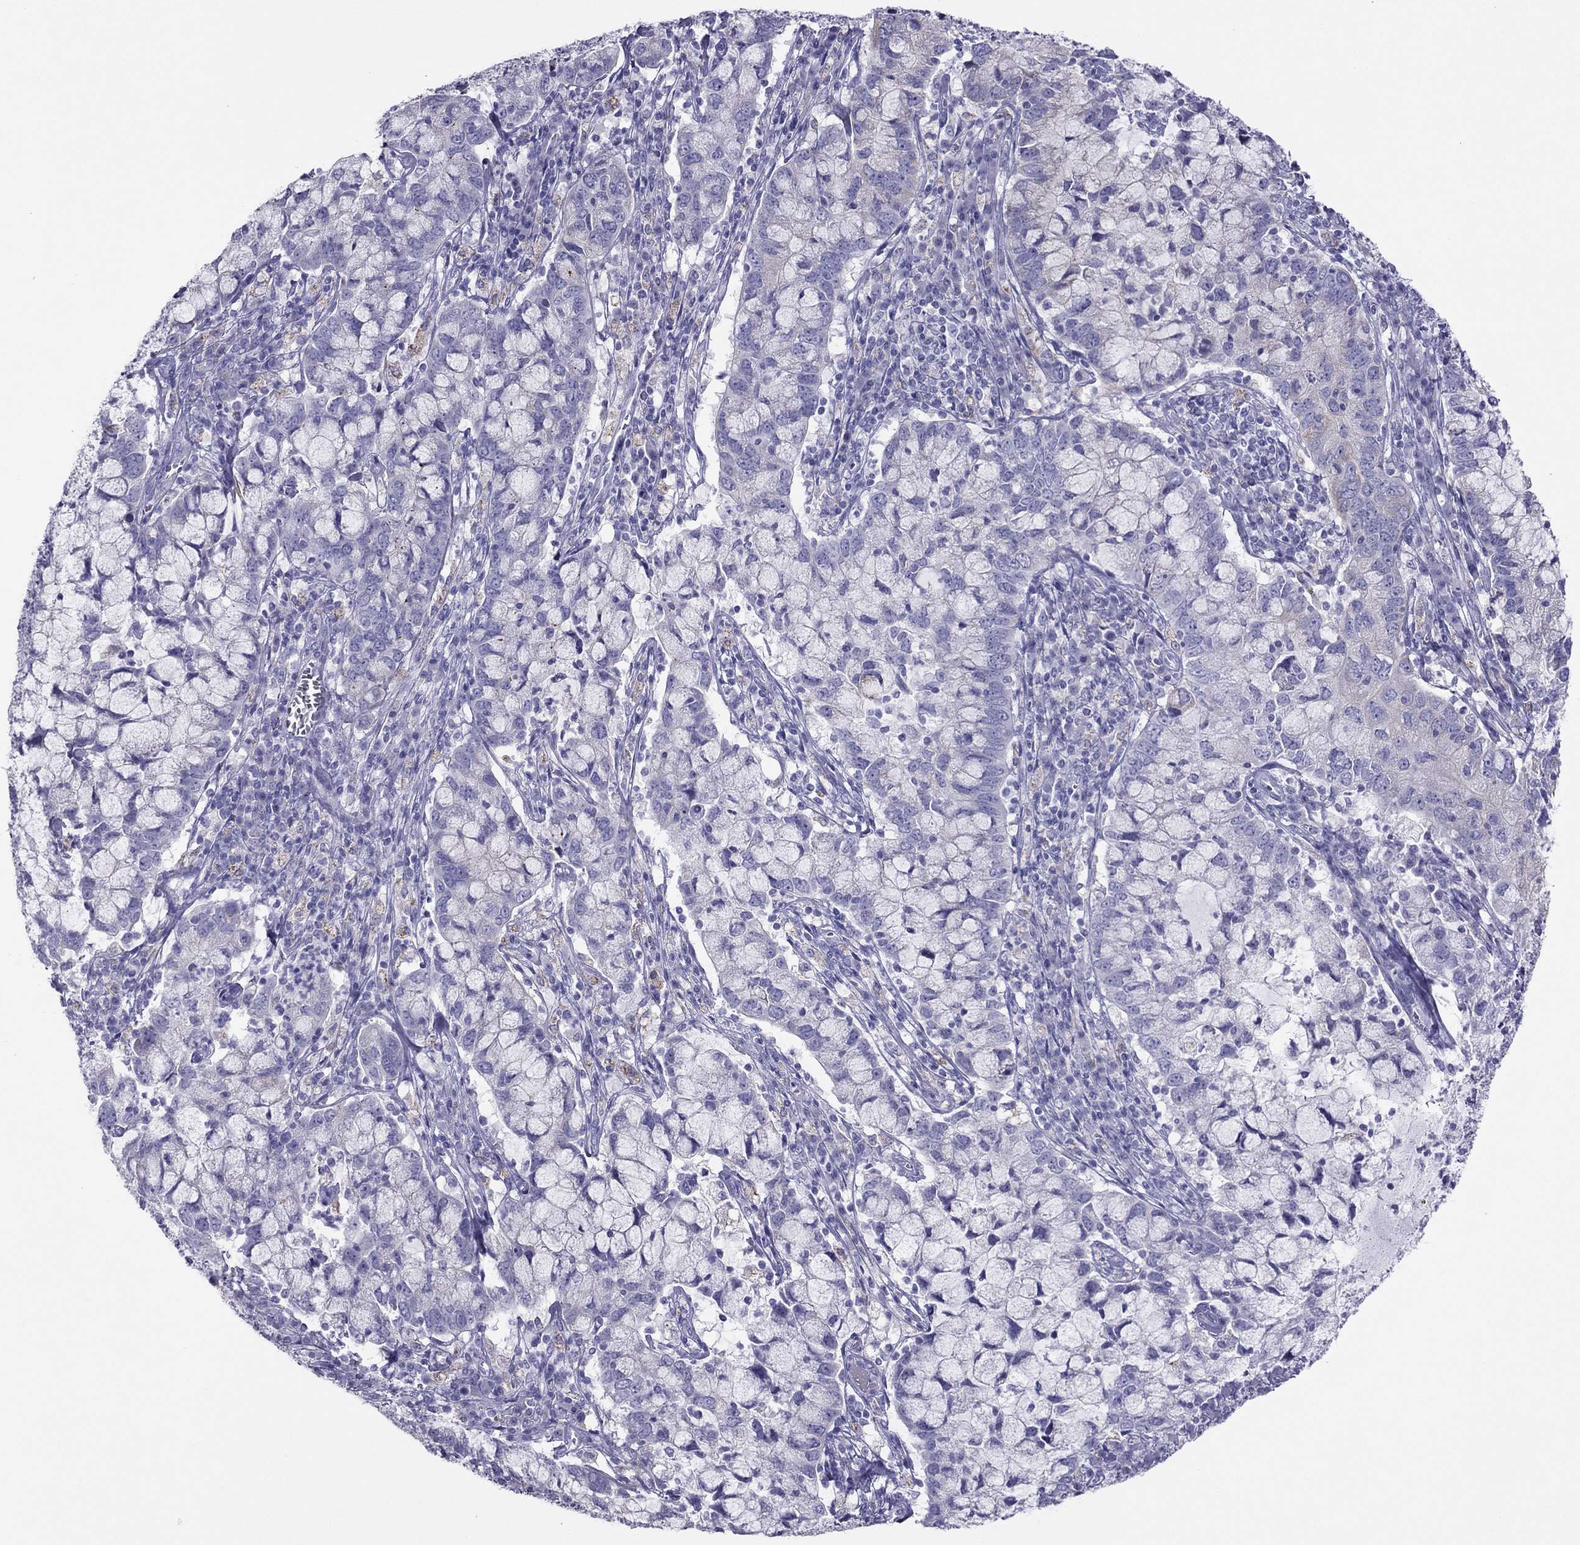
{"staining": {"intensity": "negative", "quantity": "none", "location": "none"}, "tissue": "cervical cancer", "cell_type": "Tumor cells", "image_type": "cancer", "snomed": [{"axis": "morphology", "description": "Adenocarcinoma, NOS"}, {"axis": "topography", "description": "Cervix"}], "caption": "IHC of human adenocarcinoma (cervical) displays no staining in tumor cells.", "gene": "MAEL", "patient": {"sex": "female", "age": 40}}